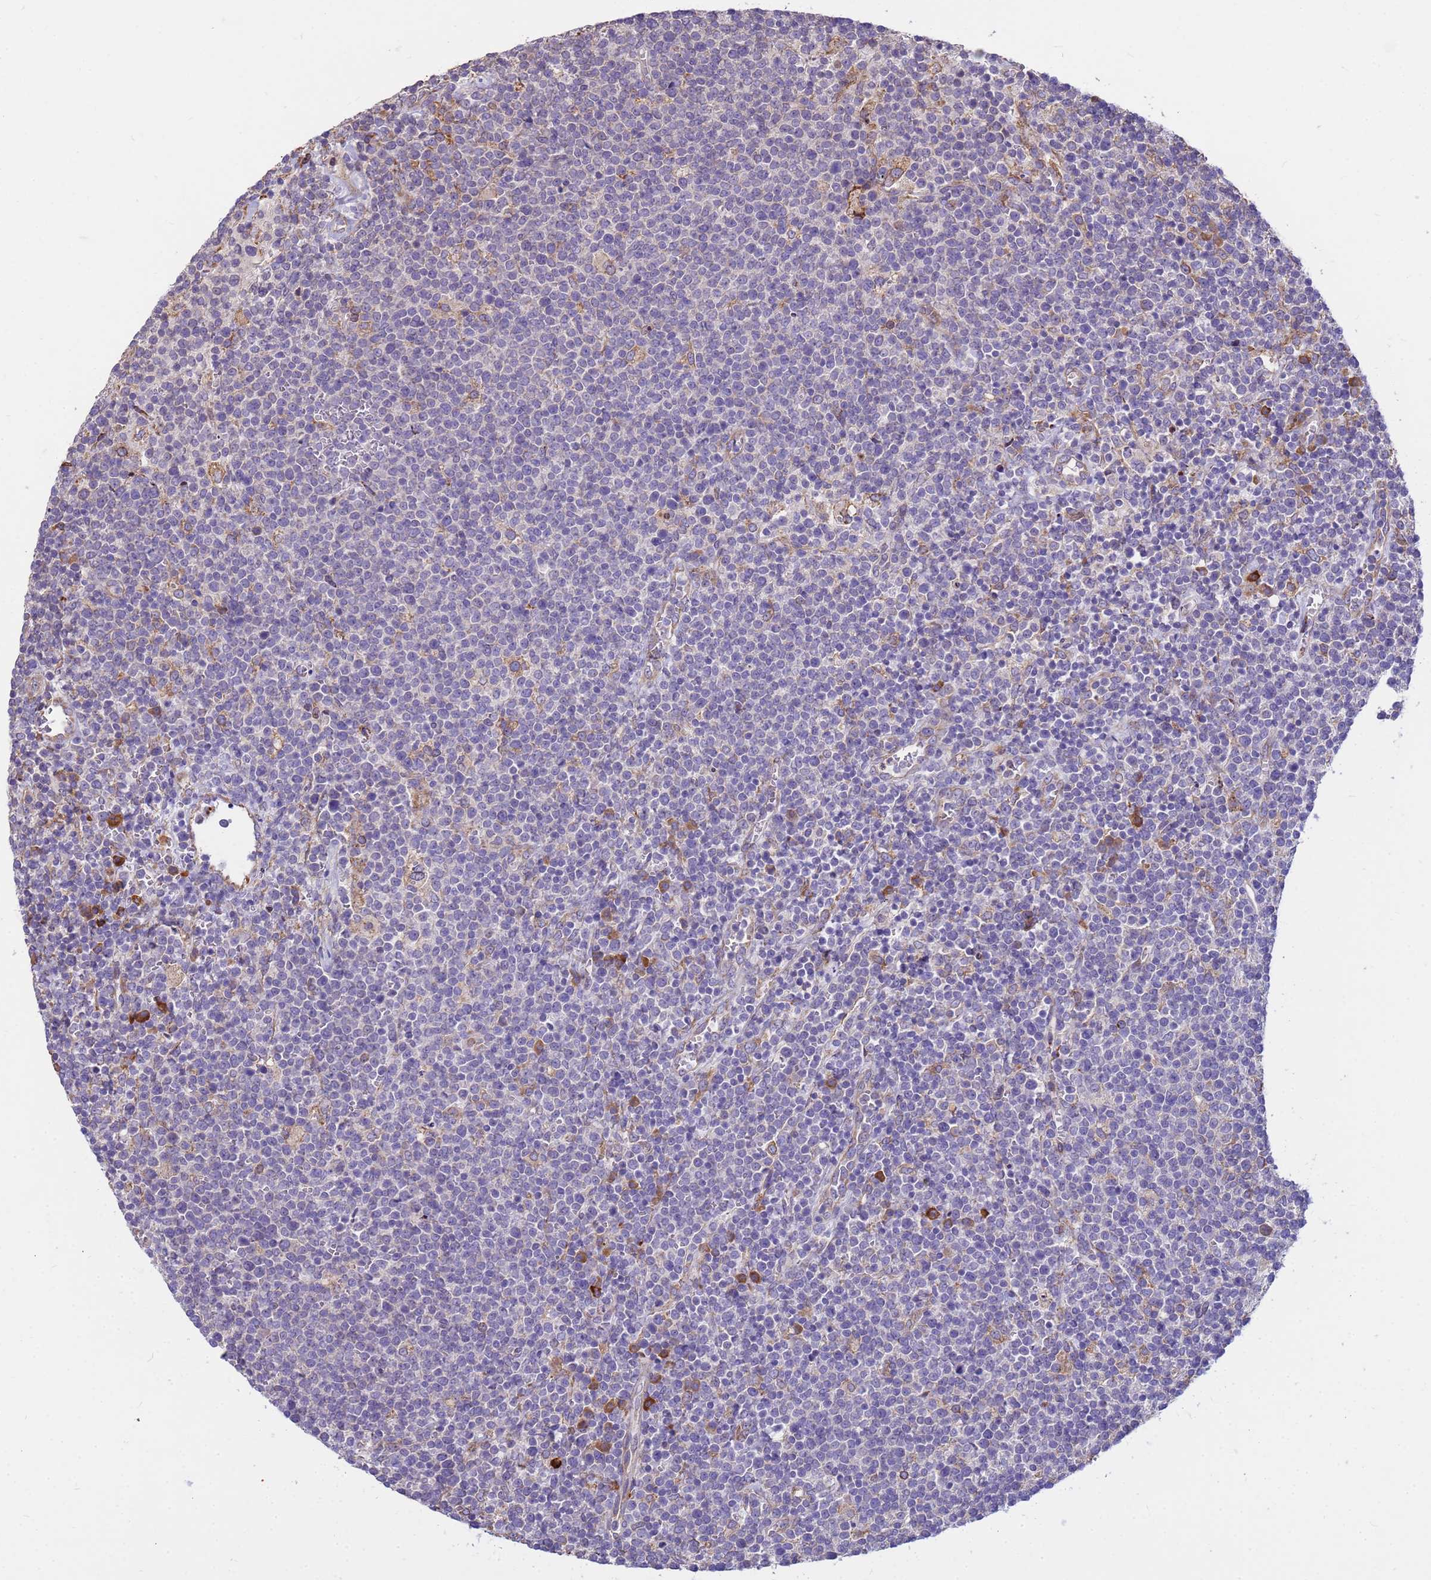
{"staining": {"intensity": "negative", "quantity": "none", "location": "none"}, "tissue": "lymphoma", "cell_type": "Tumor cells", "image_type": "cancer", "snomed": [{"axis": "morphology", "description": "Malignant lymphoma, non-Hodgkin's type, High grade"}, {"axis": "topography", "description": "Lymph node"}], "caption": "Malignant lymphoma, non-Hodgkin's type (high-grade) stained for a protein using immunohistochemistry displays no staining tumor cells.", "gene": "THAP5", "patient": {"sex": "male", "age": 61}}